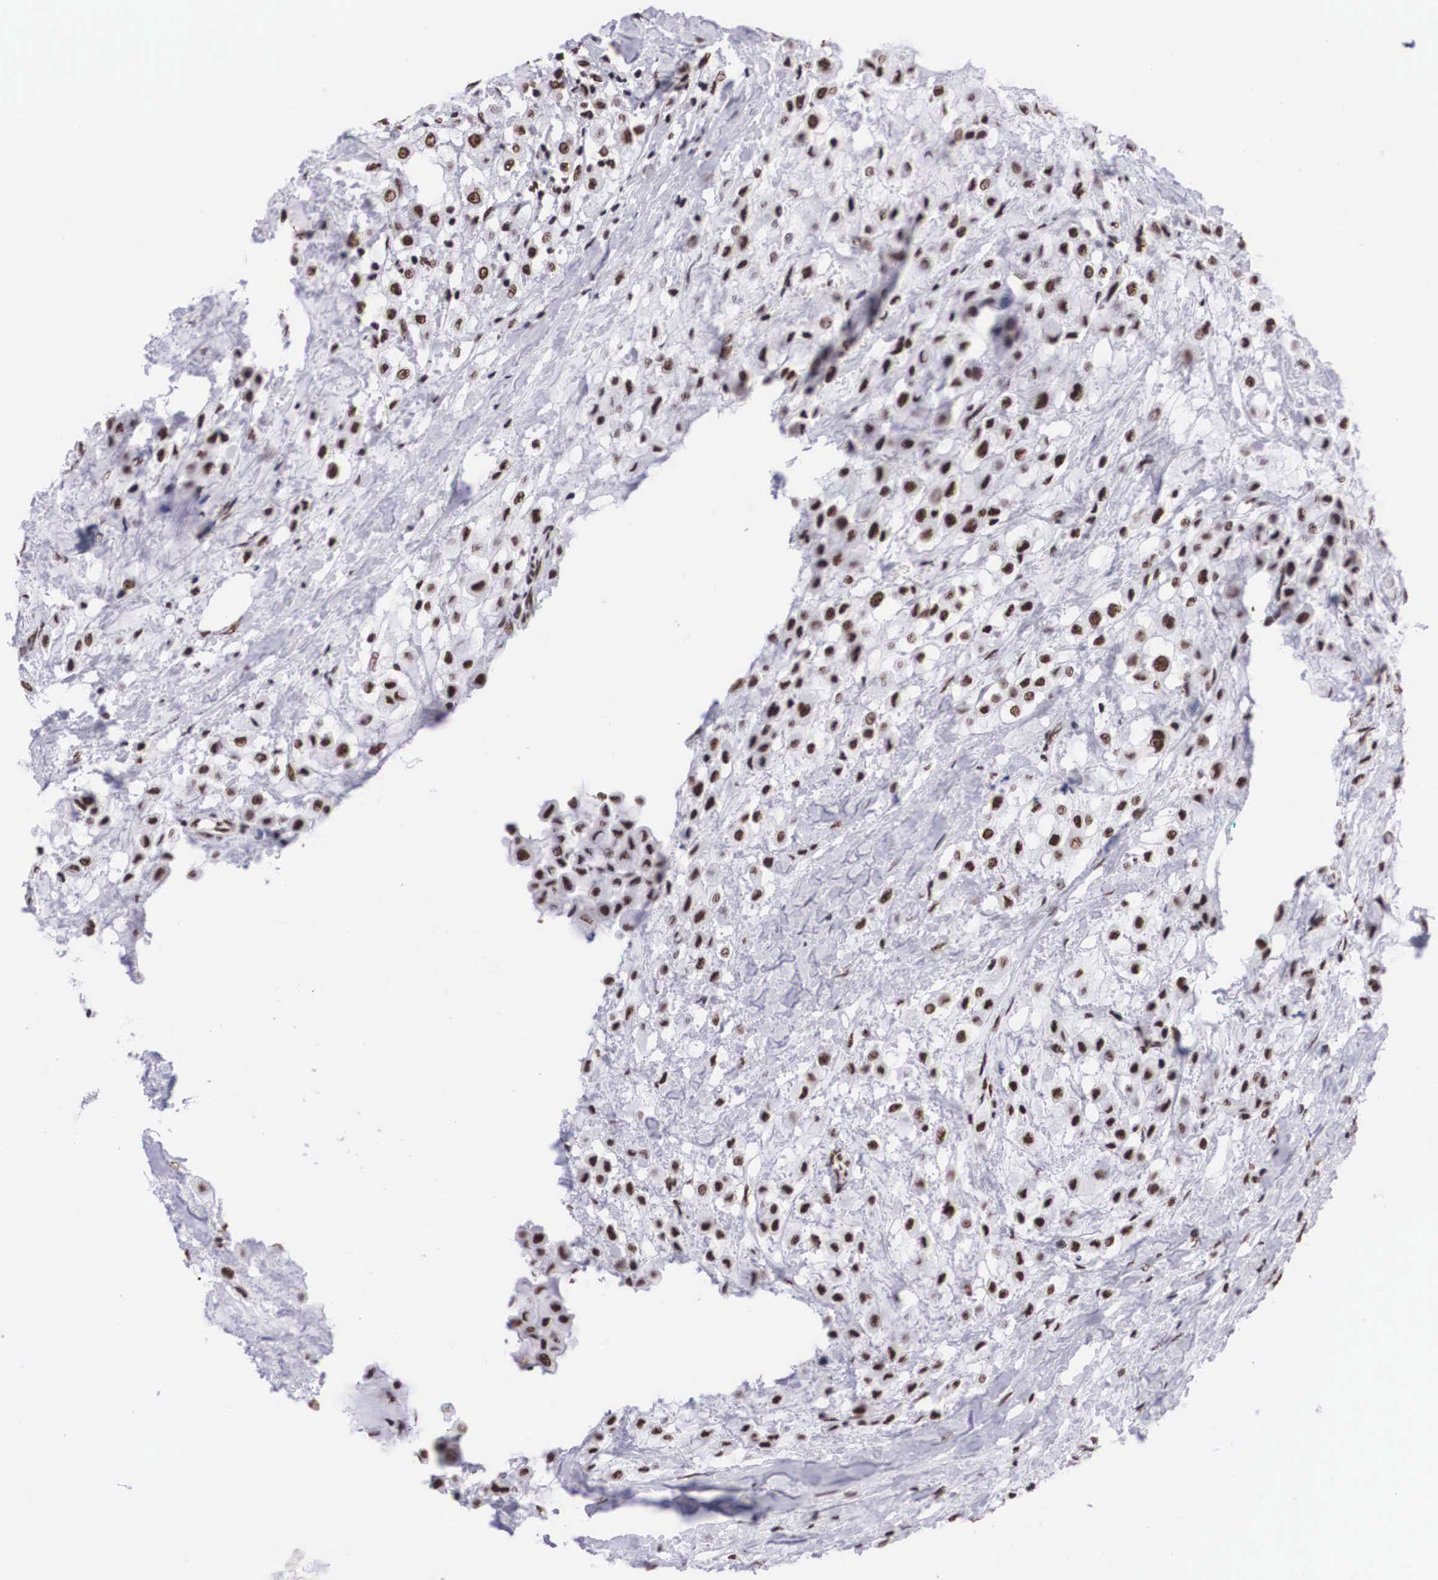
{"staining": {"intensity": "moderate", "quantity": ">75%", "location": "nuclear"}, "tissue": "breast cancer", "cell_type": "Tumor cells", "image_type": "cancer", "snomed": [{"axis": "morphology", "description": "Lobular carcinoma"}, {"axis": "topography", "description": "Breast"}], "caption": "Immunohistochemical staining of human breast cancer (lobular carcinoma) demonstrates medium levels of moderate nuclear protein positivity in about >75% of tumor cells.", "gene": "SF3A1", "patient": {"sex": "female", "age": 85}}